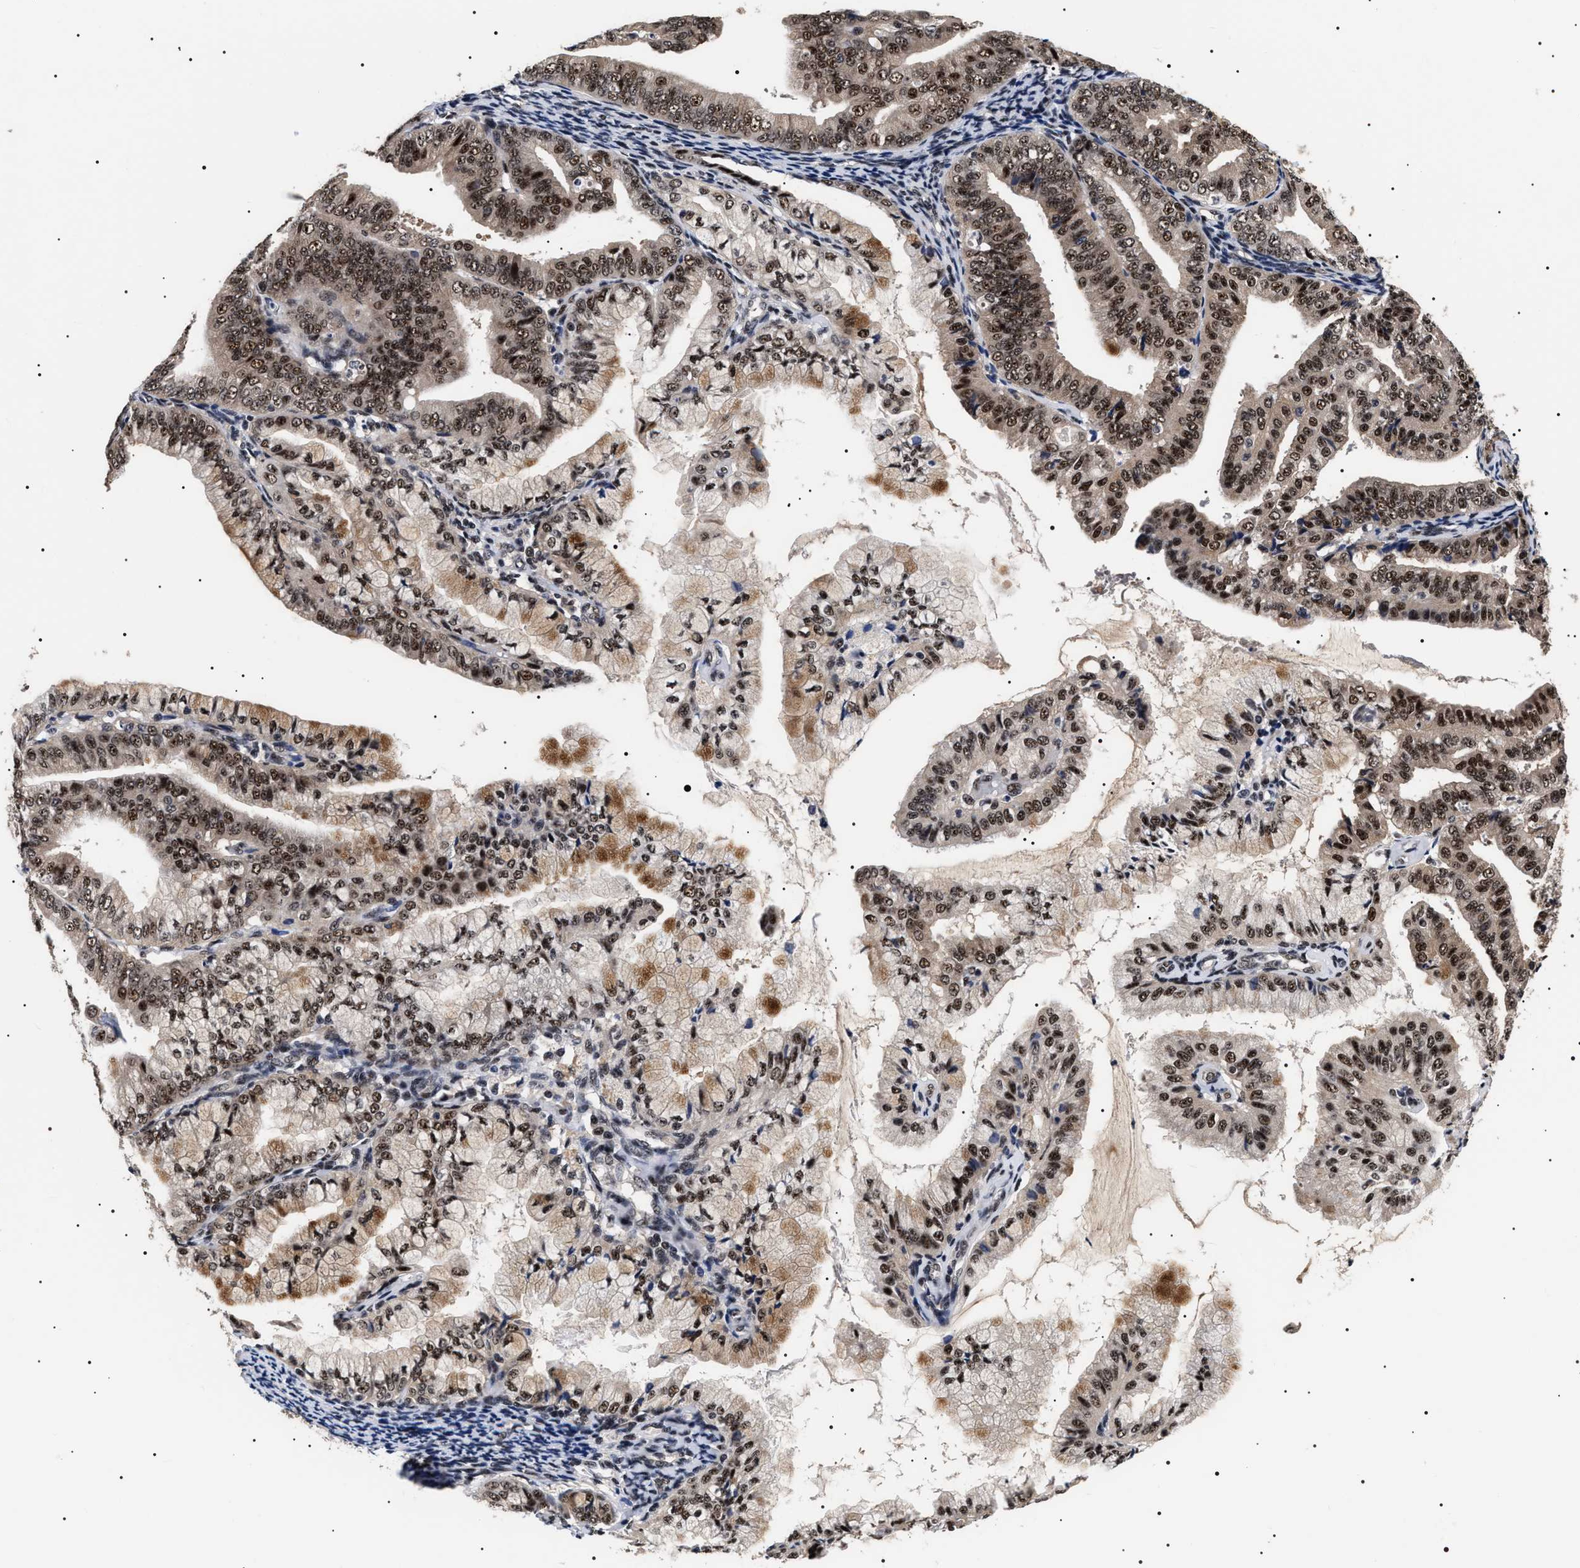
{"staining": {"intensity": "strong", "quantity": ">75%", "location": "cytoplasmic/membranous,nuclear"}, "tissue": "endometrial cancer", "cell_type": "Tumor cells", "image_type": "cancer", "snomed": [{"axis": "morphology", "description": "Adenocarcinoma, NOS"}, {"axis": "topography", "description": "Endometrium"}], "caption": "A high-resolution image shows immunohistochemistry staining of adenocarcinoma (endometrial), which displays strong cytoplasmic/membranous and nuclear positivity in approximately >75% of tumor cells.", "gene": "CAAP1", "patient": {"sex": "female", "age": 63}}